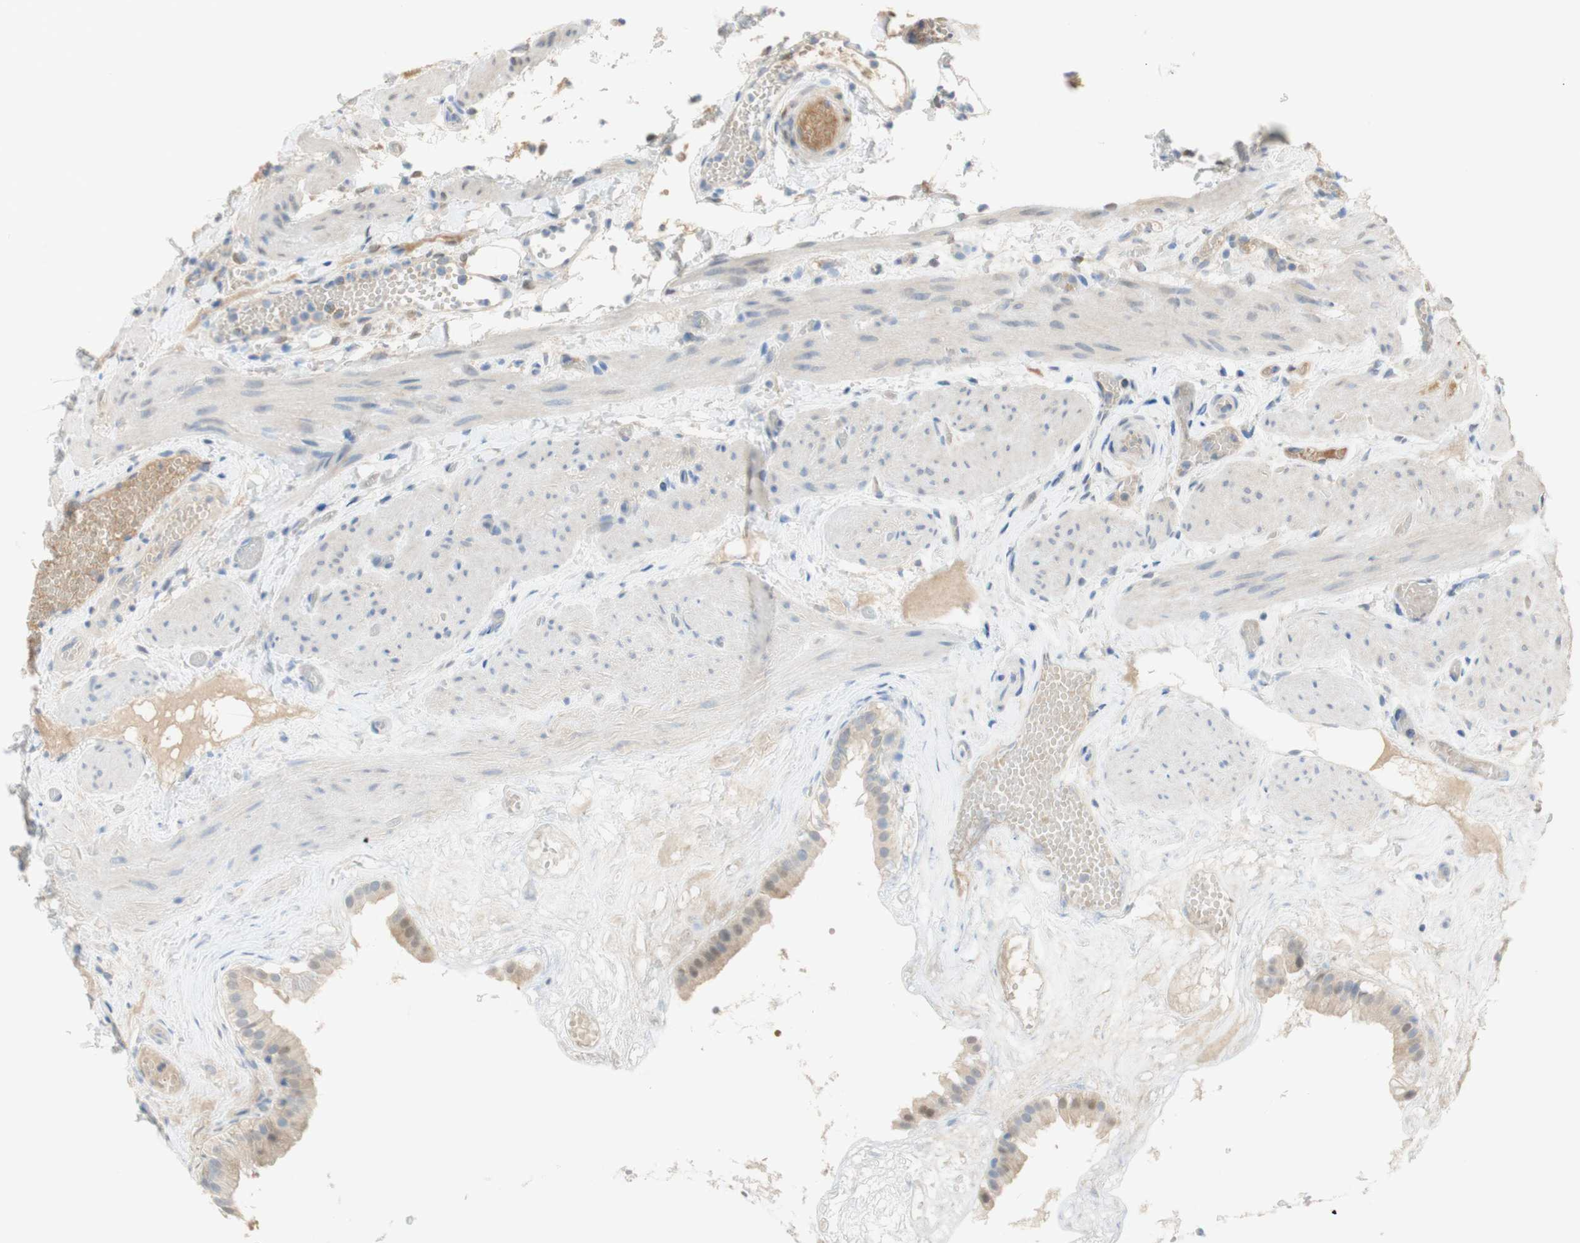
{"staining": {"intensity": "moderate", "quantity": ">75%", "location": "cytoplasmic/membranous,nuclear"}, "tissue": "gallbladder", "cell_type": "Glandular cells", "image_type": "normal", "snomed": [{"axis": "morphology", "description": "Normal tissue, NOS"}, {"axis": "topography", "description": "Gallbladder"}], "caption": "Protein expression analysis of normal human gallbladder reveals moderate cytoplasmic/membranous,nuclear positivity in about >75% of glandular cells. (DAB IHC, brown staining for protein, blue staining for nuclei).", "gene": "SELENBP1", "patient": {"sex": "female", "age": 26}}